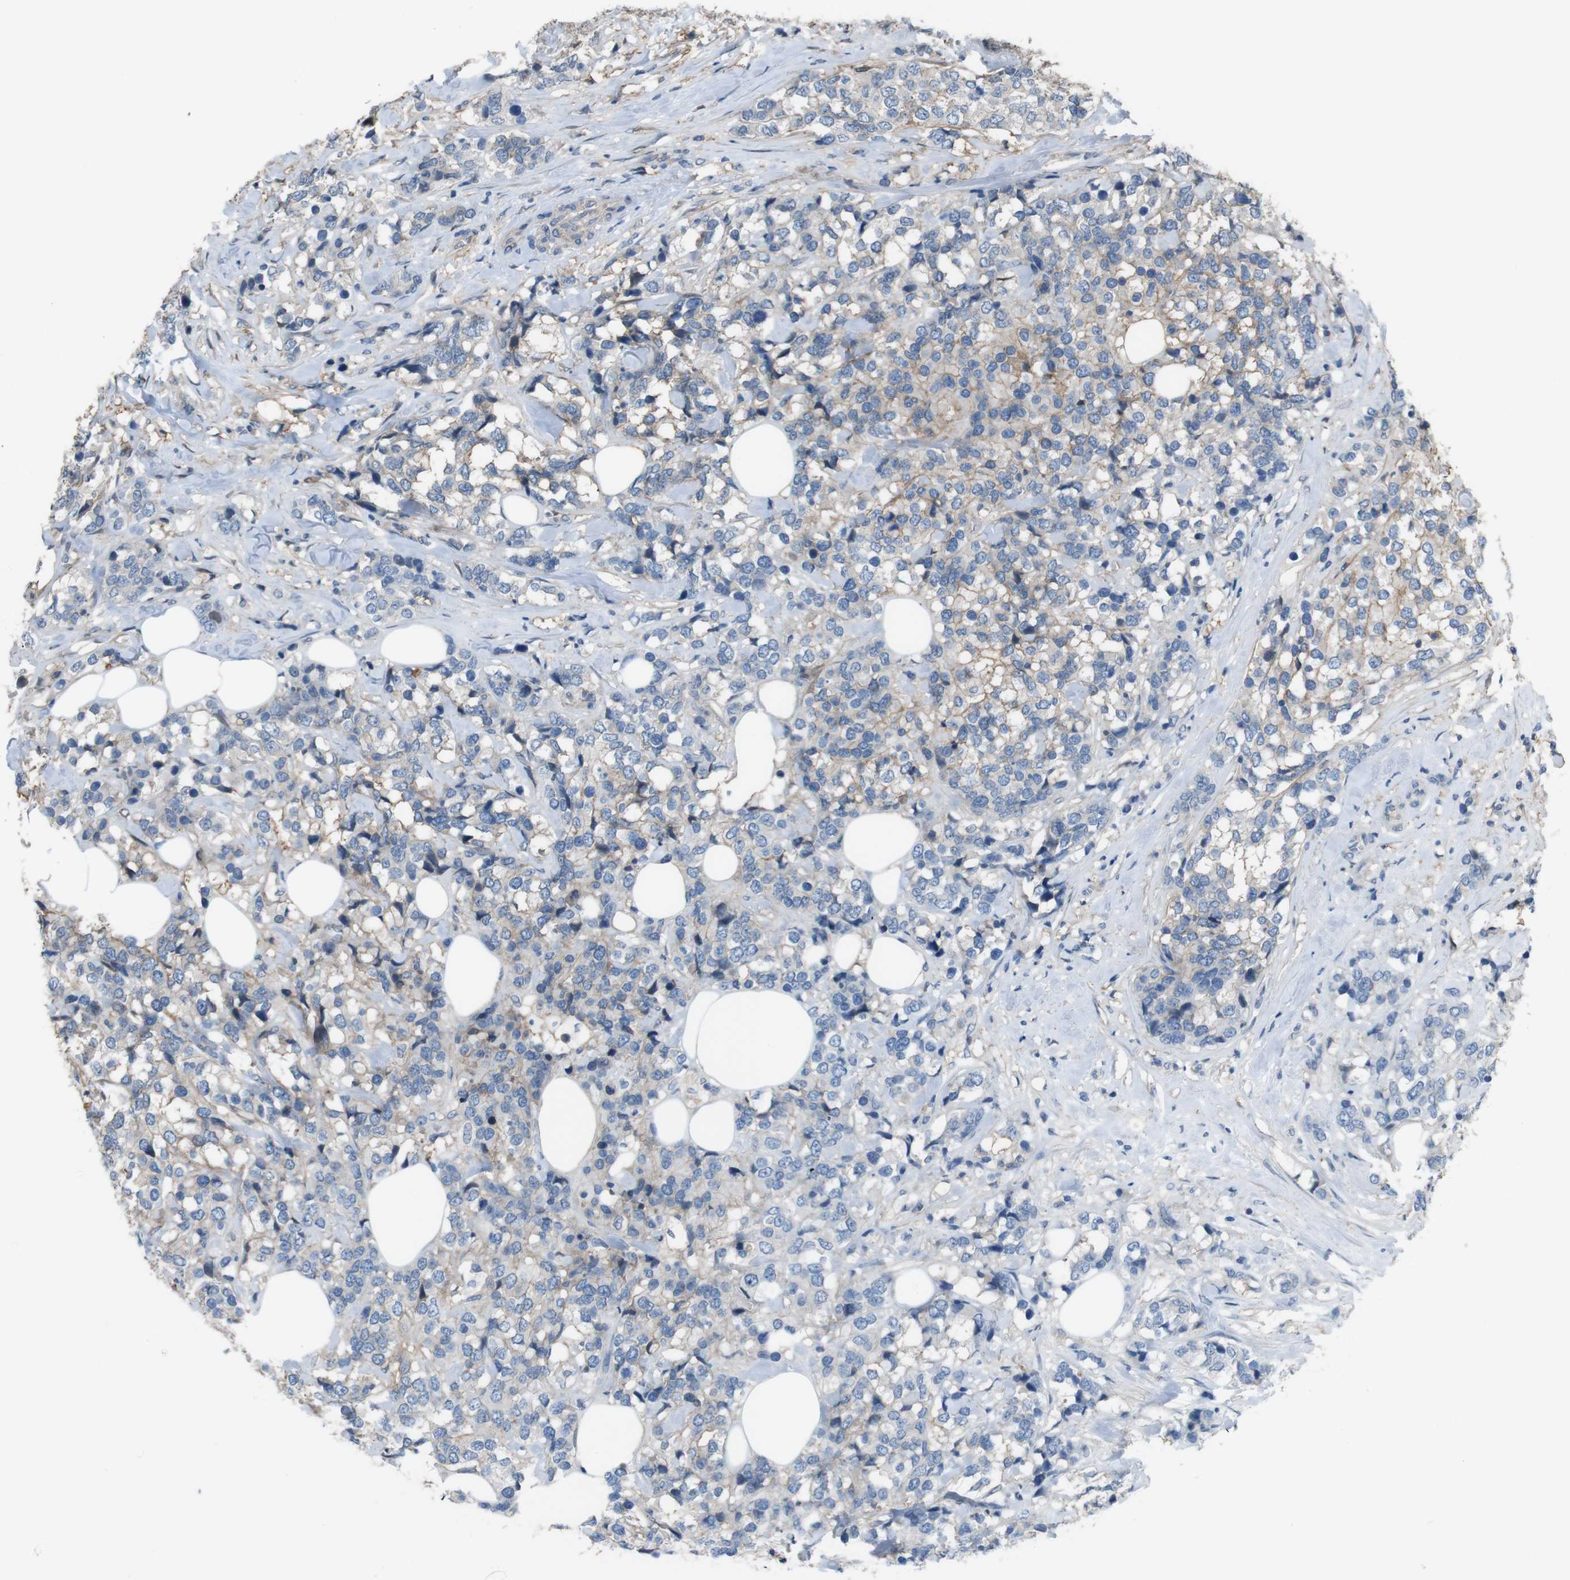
{"staining": {"intensity": "weak", "quantity": "25%-75%", "location": "cytoplasmic/membranous"}, "tissue": "breast cancer", "cell_type": "Tumor cells", "image_type": "cancer", "snomed": [{"axis": "morphology", "description": "Lobular carcinoma"}, {"axis": "topography", "description": "Breast"}], "caption": "This is an image of immunohistochemistry (IHC) staining of breast cancer (lobular carcinoma), which shows weak staining in the cytoplasmic/membranous of tumor cells.", "gene": "ATP2B1", "patient": {"sex": "female", "age": 59}}